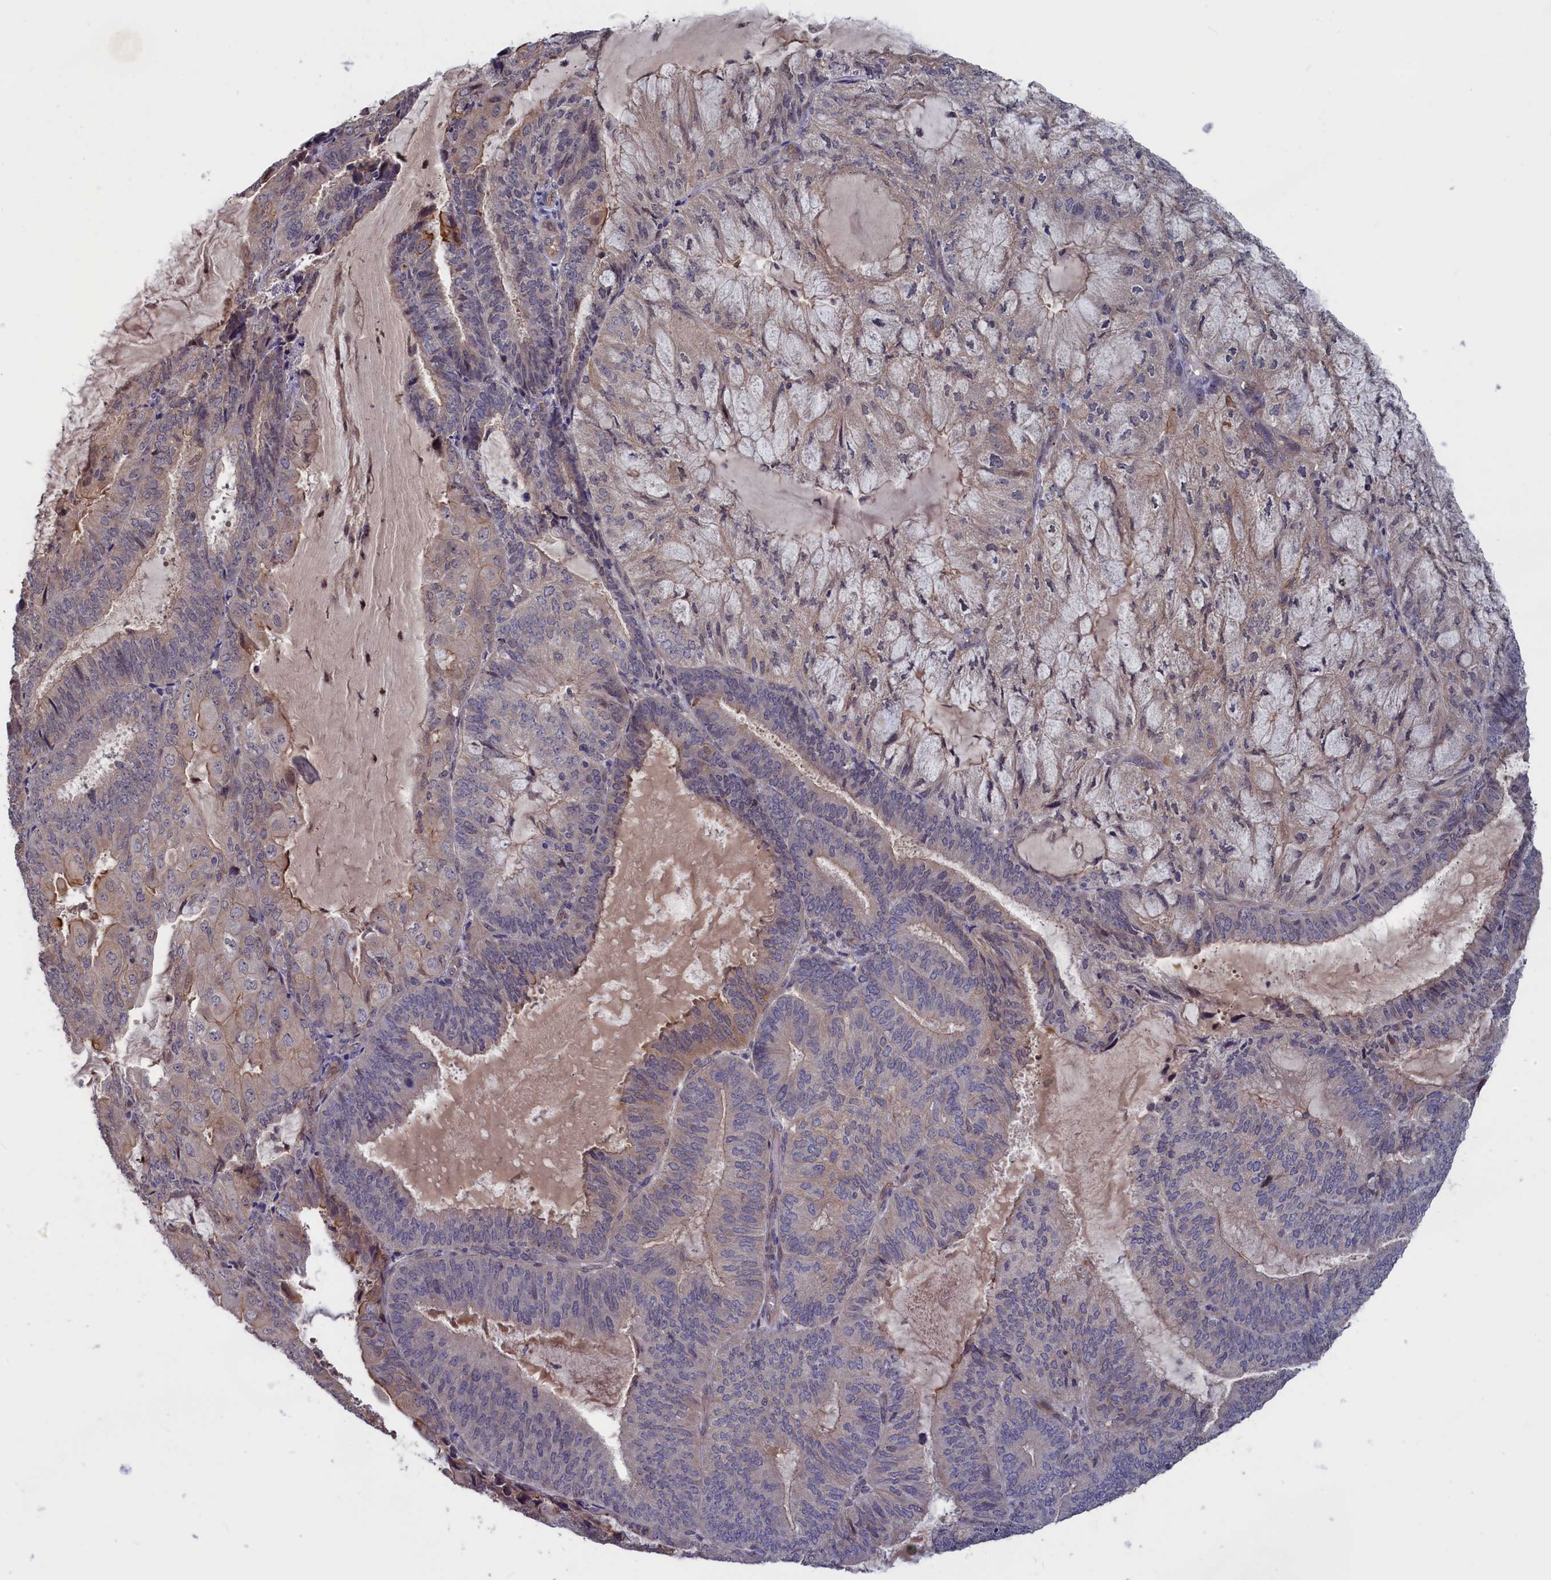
{"staining": {"intensity": "weak", "quantity": "<25%", "location": "cytoplasmic/membranous"}, "tissue": "endometrial cancer", "cell_type": "Tumor cells", "image_type": "cancer", "snomed": [{"axis": "morphology", "description": "Adenocarcinoma, NOS"}, {"axis": "topography", "description": "Endometrium"}], "caption": "Protein analysis of endometrial cancer (adenocarcinoma) demonstrates no significant expression in tumor cells. (DAB immunohistochemistry with hematoxylin counter stain).", "gene": "PLP2", "patient": {"sex": "female", "age": 81}}